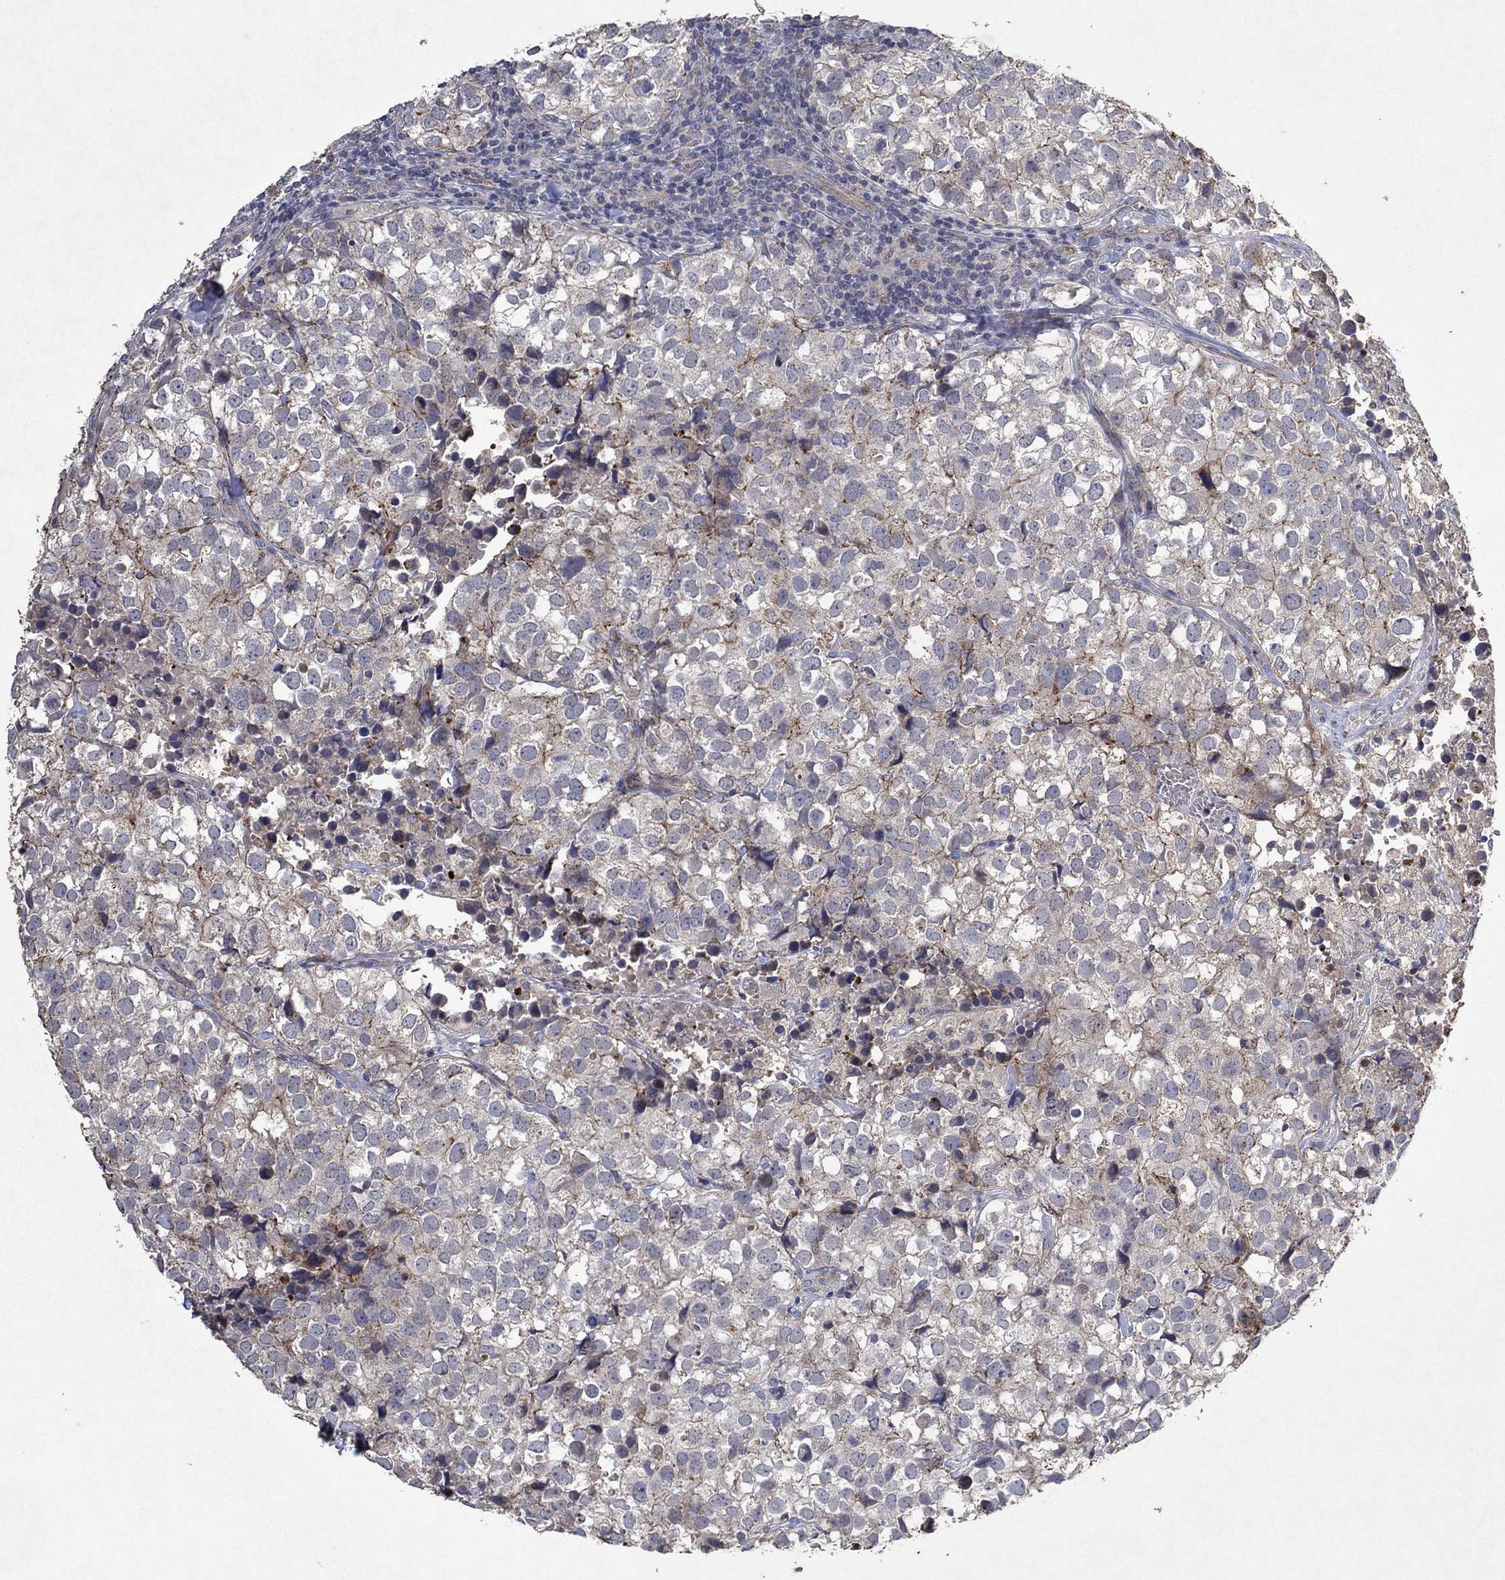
{"staining": {"intensity": "strong", "quantity": "<25%", "location": "cytoplasmic/membranous"}, "tissue": "breast cancer", "cell_type": "Tumor cells", "image_type": "cancer", "snomed": [{"axis": "morphology", "description": "Duct carcinoma"}, {"axis": "topography", "description": "Breast"}], "caption": "Brown immunohistochemical staining in breast invasive ductal carcinoma shows strong cytoplasmic/membranous positivity in approximately <25% of tumor cells.", "gene": "FRG1", "patient": {"sex": "female", "age": 30}}